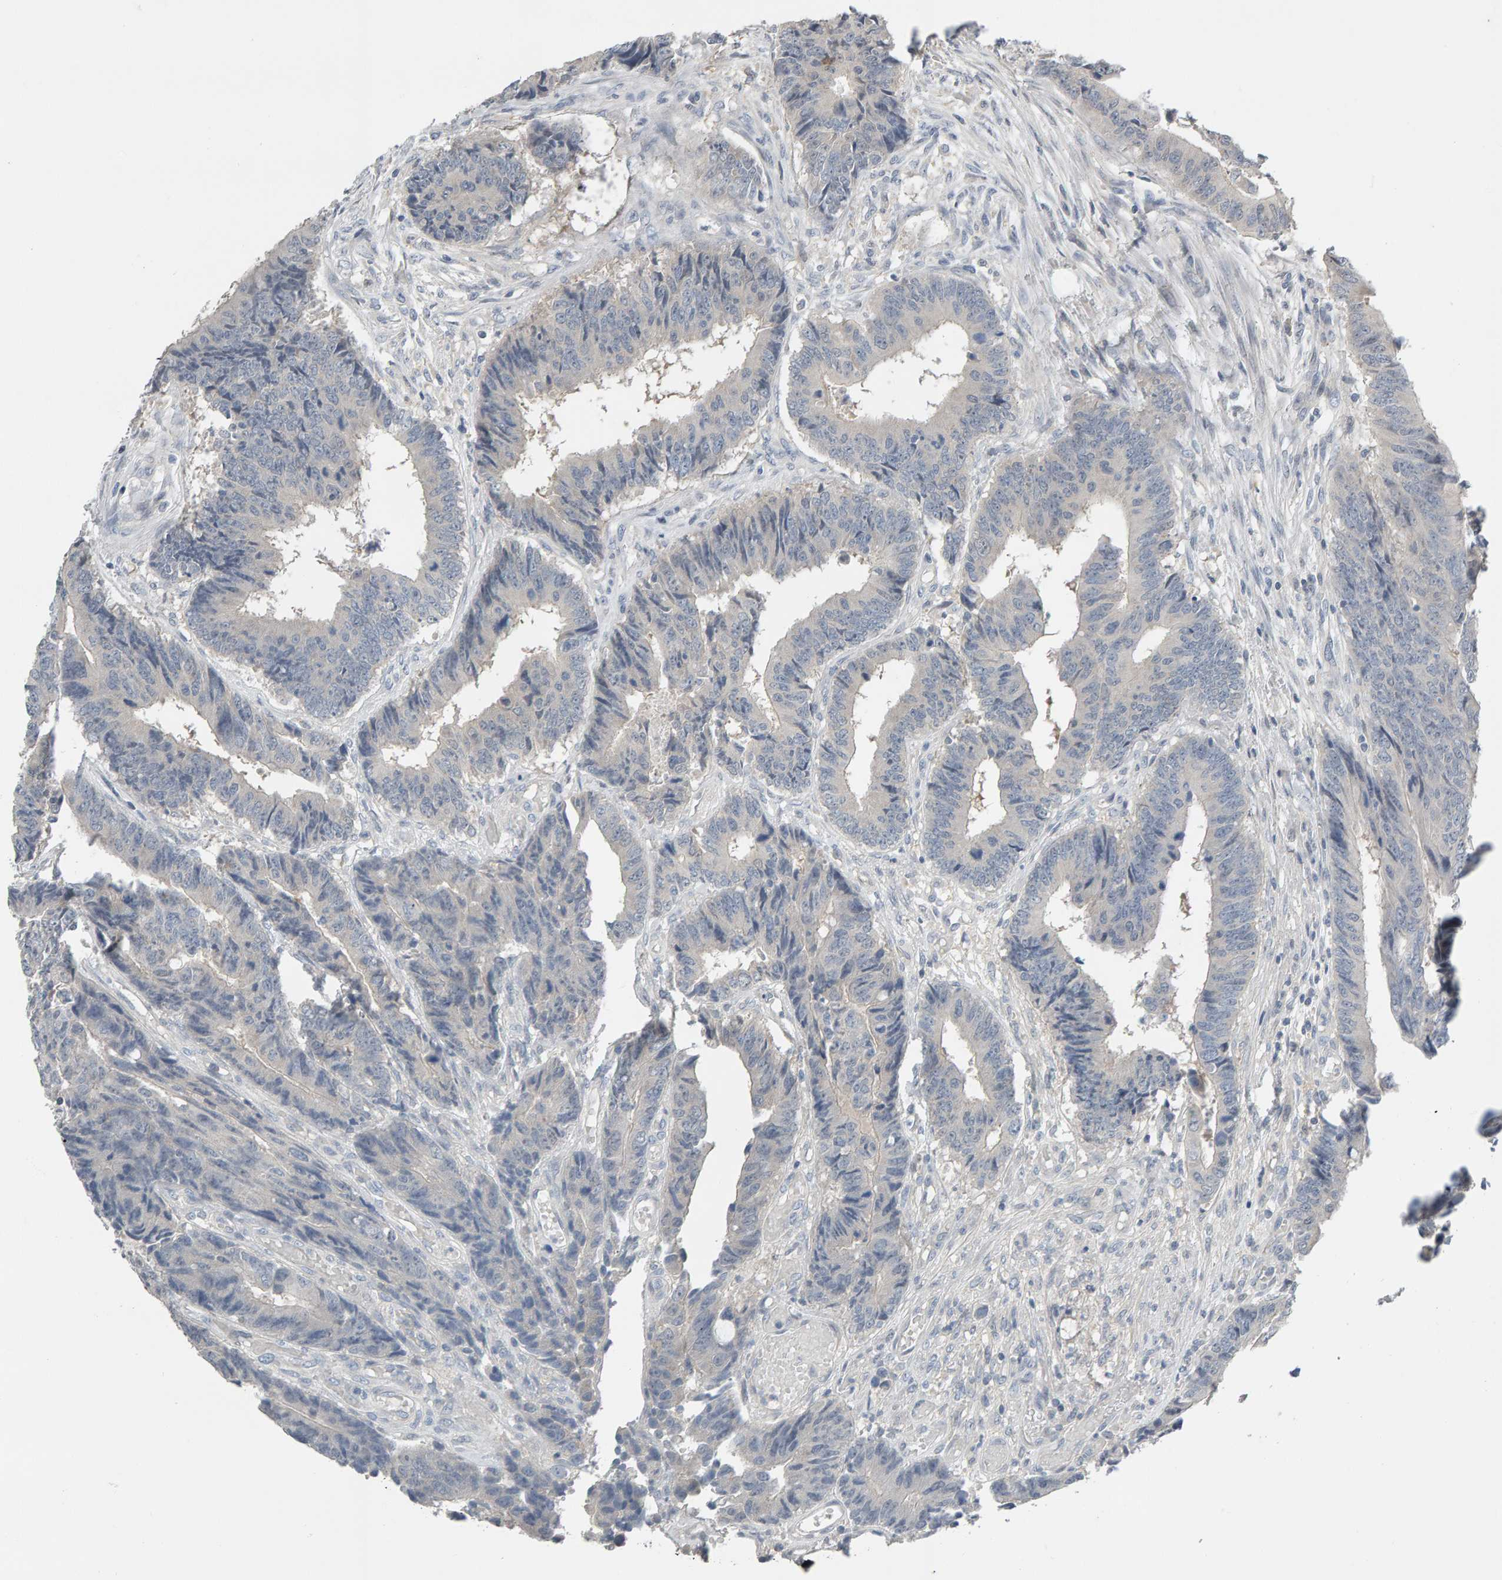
{"staining": {"intensity": "negative", "quantity": "none", "location": "none"}, "tissue": "colorectal cancer", "cell_type": "Tumor cells", "image_type": "cancer", "snomed": [{"axis": "morphology", "description": "Adenocarcinoma, NOS"}, {"axis": "topography", "description": "Rectum"}], "caption": "This is an IHC image of human colorectal adenocarcinoma. There is no positivity in tumor cells.", "gene": "GFUS", "patient": {"sex": "male", "age": 84}}